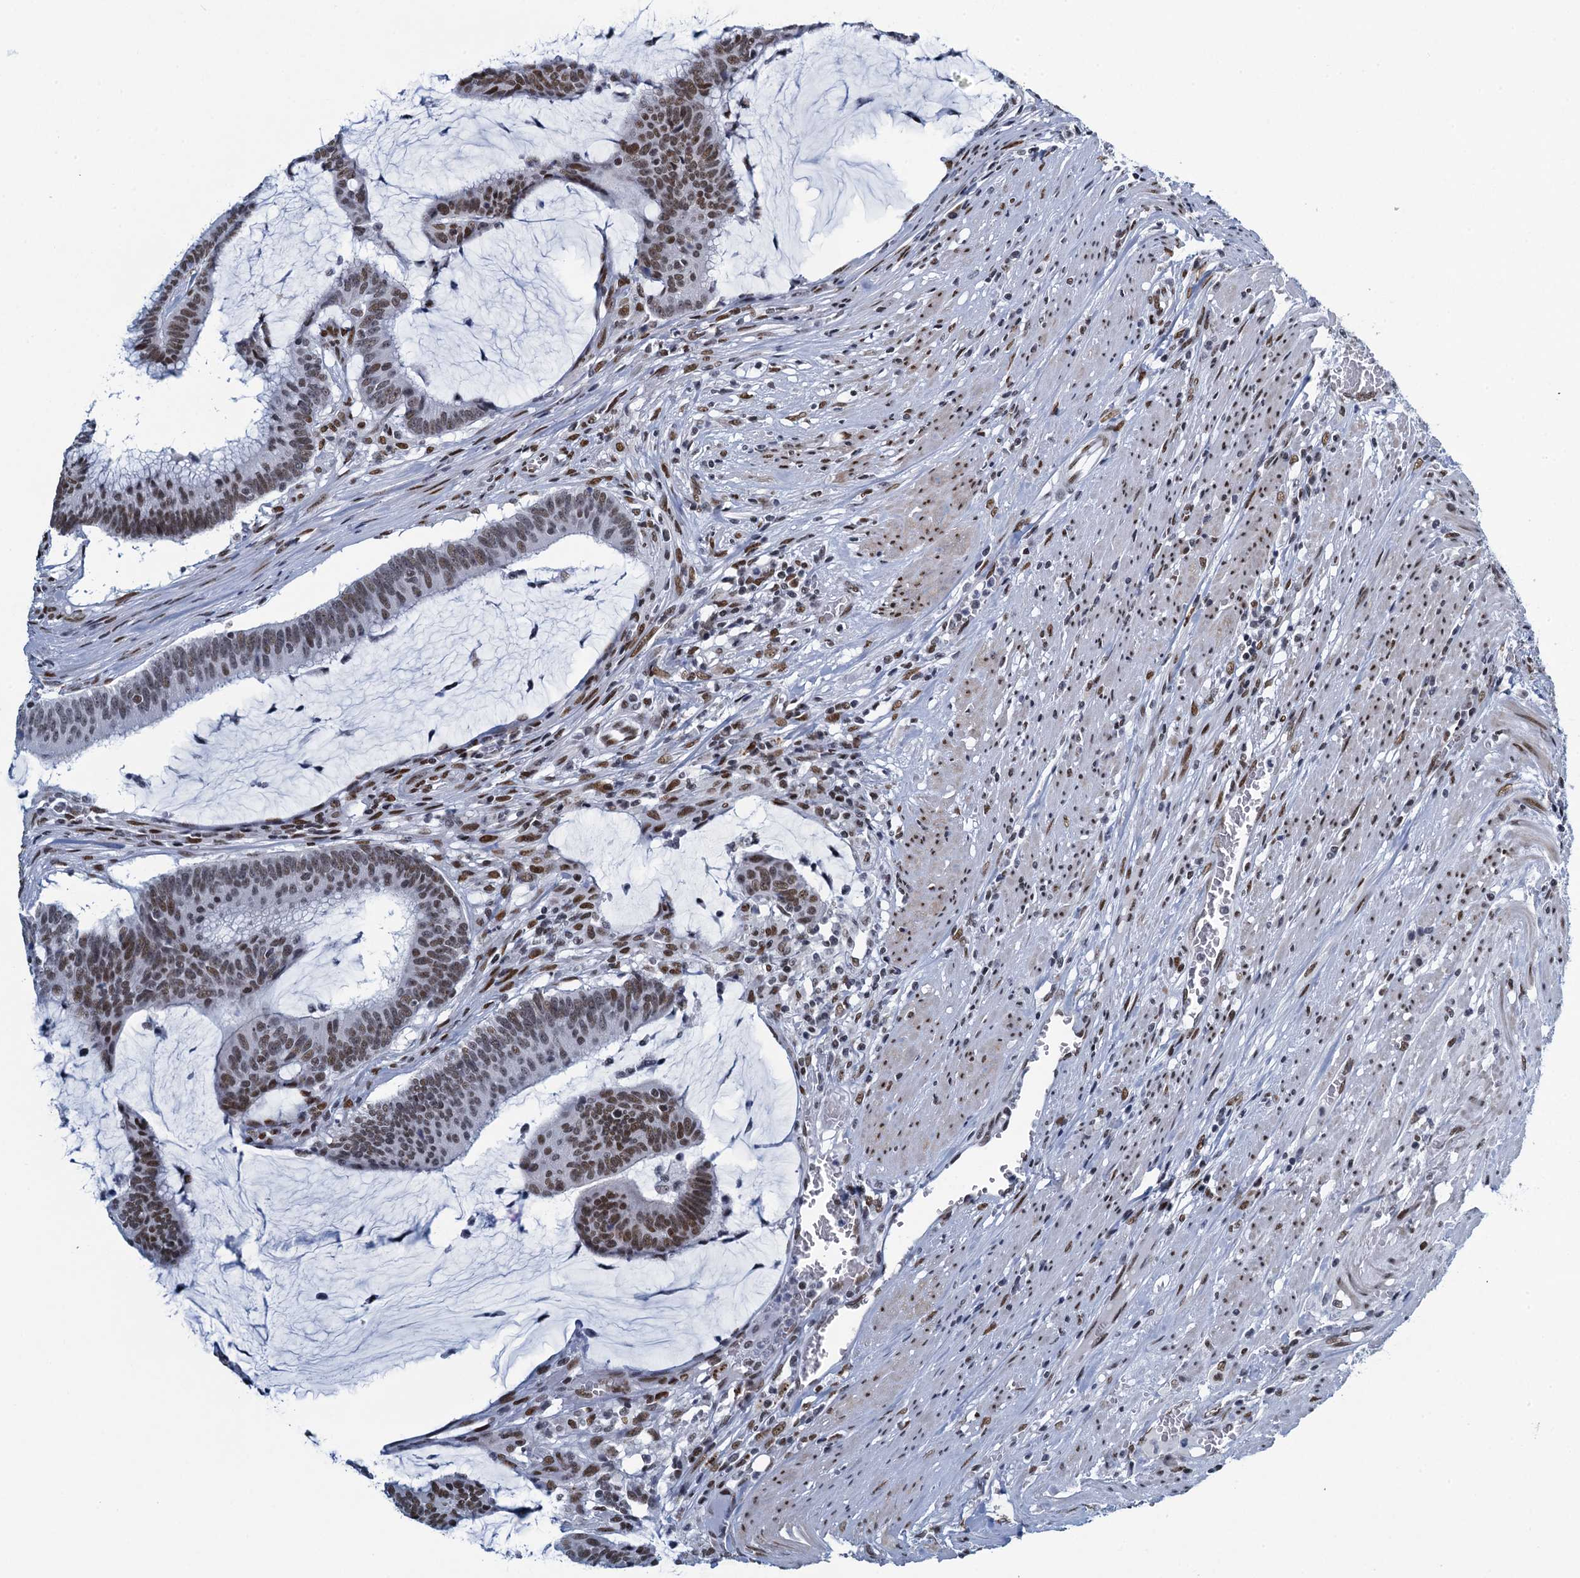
{"staining": {"intensity": "moderate", "quantity": ">75%", "location": "nuclear"}, "tissue": "colorectal cancer", "cell_type": "Tumor cells", "image_type": "cancer", "snomed": [{"axis": "morphology", "description": "Adenocarcinoma, NOS"}, {"axis": "topography", "description": "Rectum"}], "caption": "Protein staining of colorectal cancer tissue displays moderate nuclear expression in approximately >75% of tumor cells. Using DAB (3,3'-diaminobenzidine) (brown) and hematoxylin (blue) stains, captured at high magnification using brightfield microscopy.", "gene": "HNRNPUL2", "patient": {"sex": "female", "age": 77}}